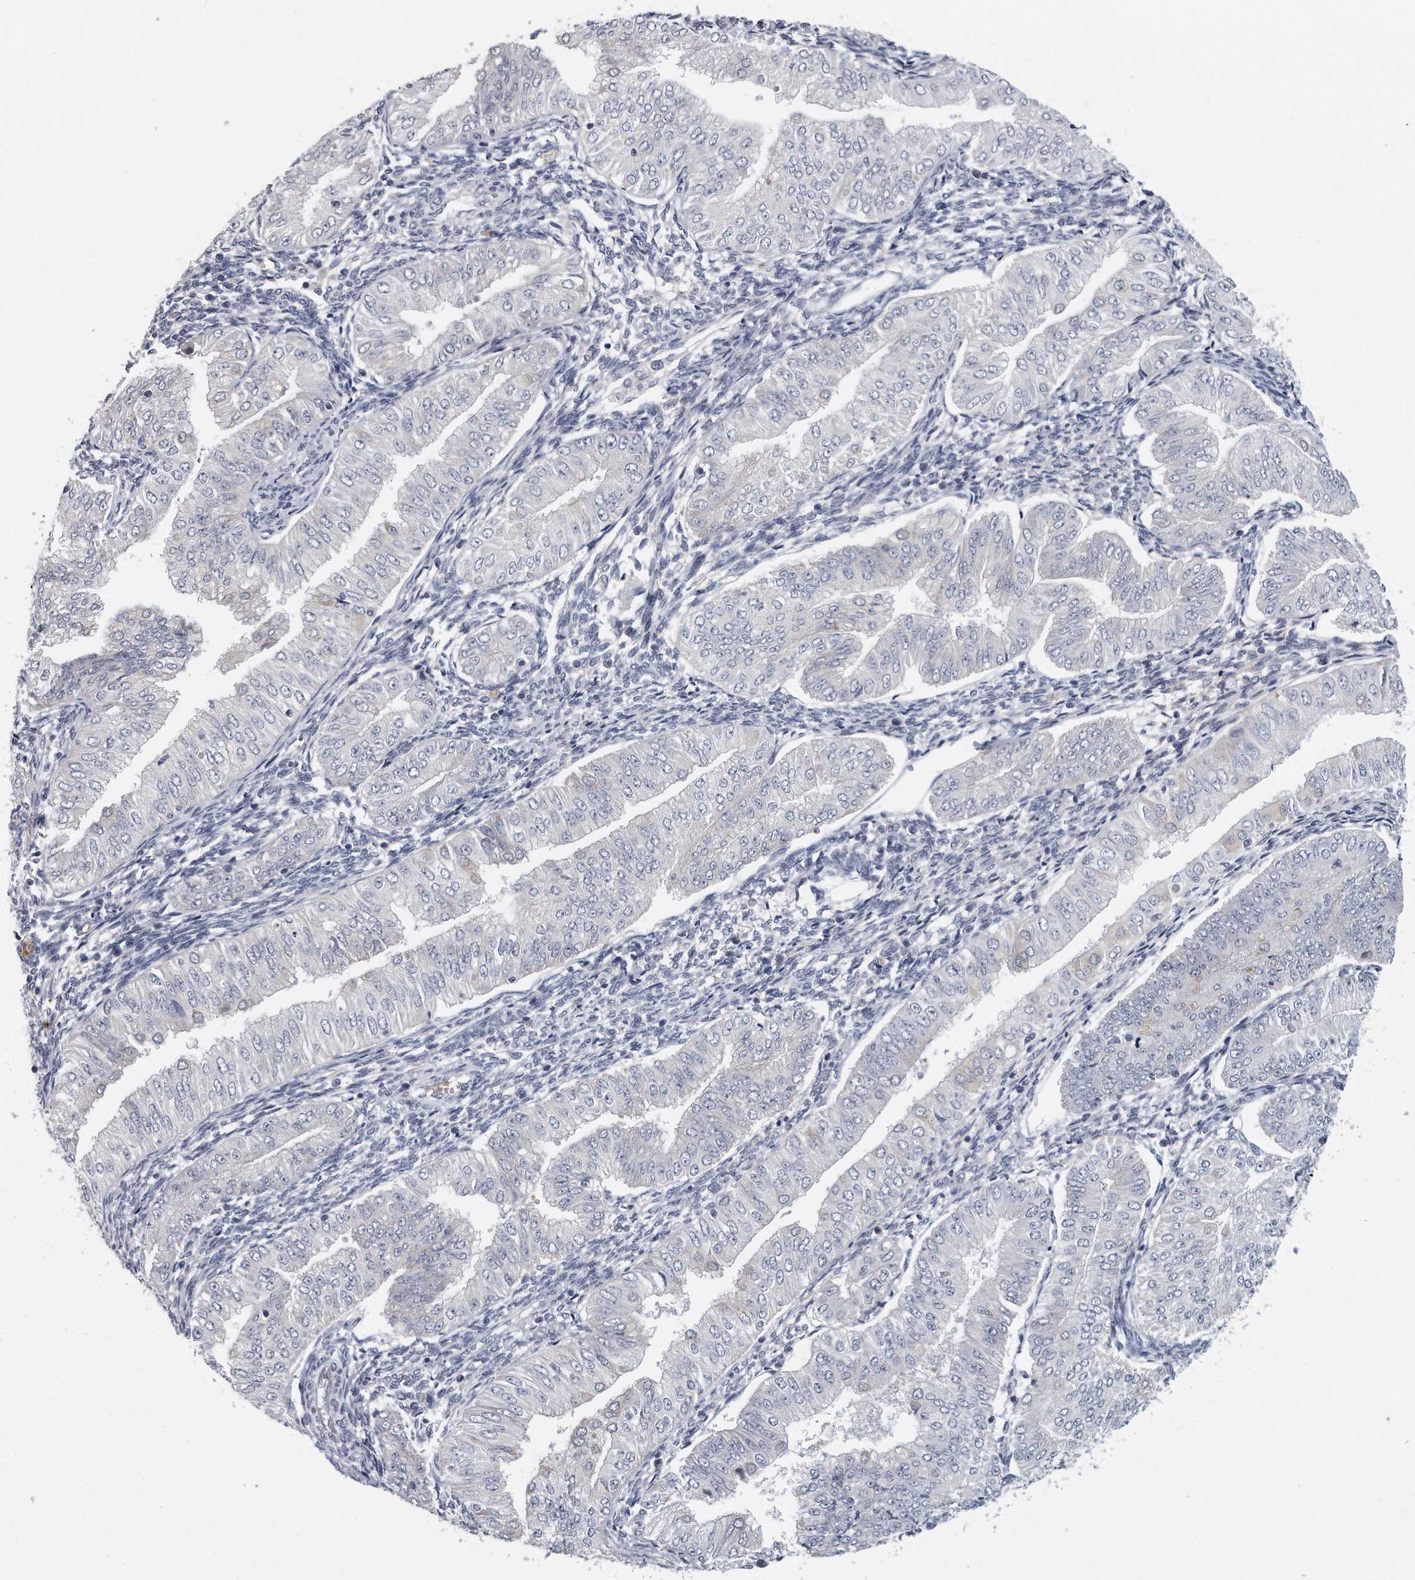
{"staining": {"intensity": "negative", "quantity": "none", "location": "none"}, "tissue": "endometrial cancer", "cell_type": "Tumor cells", "image_type": "cancer", "snomed": [{"axis": "morphology", "description": "Normal tissue, NOS"}, {"axis": "morphology", "description": "Adenocarcinoma, NOS"}, {"axis": "topography", "description": "Endometrium"}], "caption": "Tumor cells are negative for protein expression in human endometrial cancer (adenocarcinoma).", "gene": "PLEKHA6", "patient": {"sex": "female", "age": 53}}